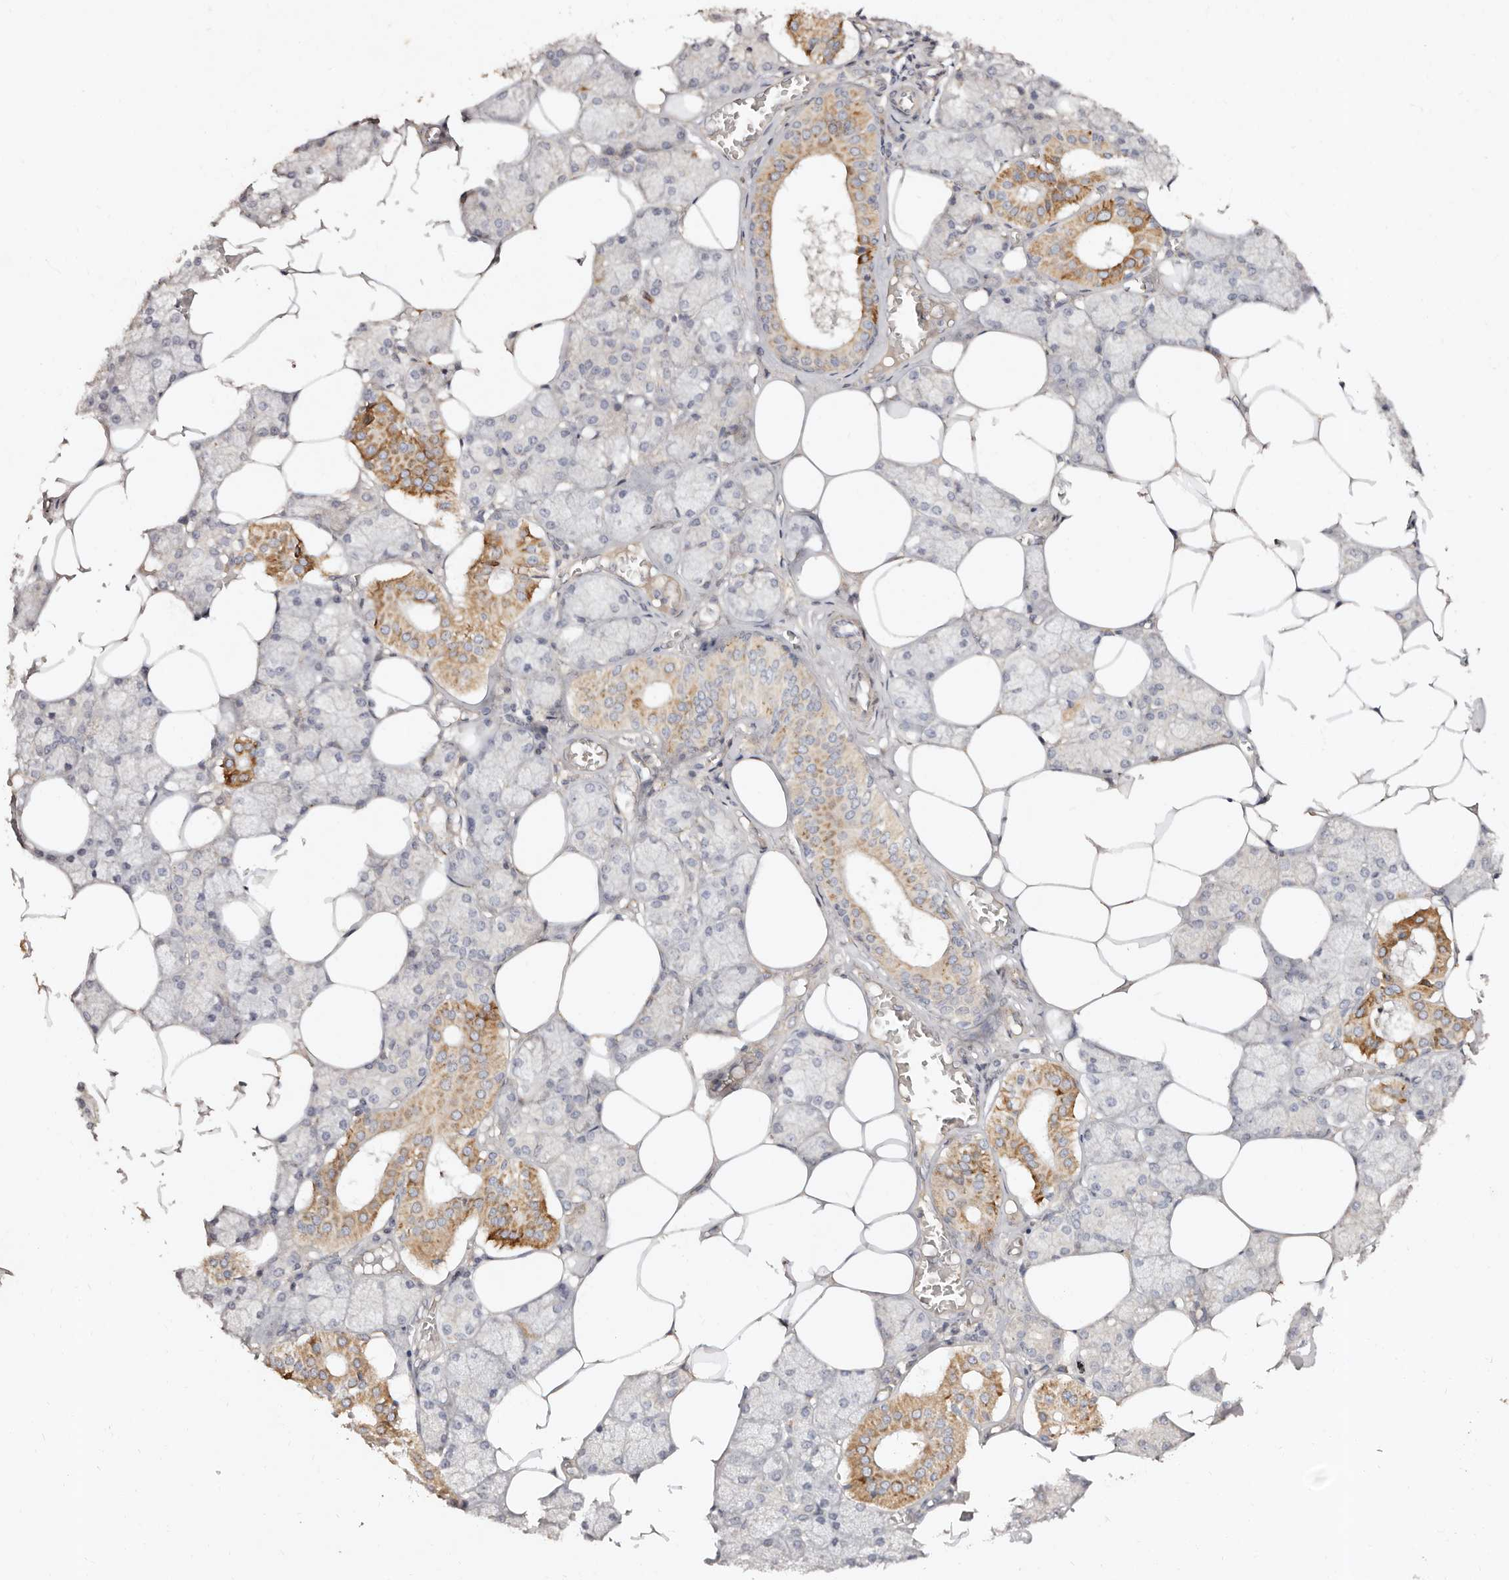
{"staining": {"intensity": "moderate", "quantity": "<25%", "location": "cytoplasmic/membranous"}, "tissue": "salivary gland", "cell_type": "Glandular cells", "image_type": "normal", "snomed": [{"axis": "morphology", "description": "Normal tissue, NOS"}, {"axis": "topography", "description": "Salivary gland"}], "caption": "A photomicrograph of salivary gland stained for a protein displays moderate cytoplasmic/membranous brown staining in glandular cells. (DAB IHC with brightfield microscopy, high magnification).", "gene": "SERPINH1", "patient": {"sex": "male", "age": 62}}